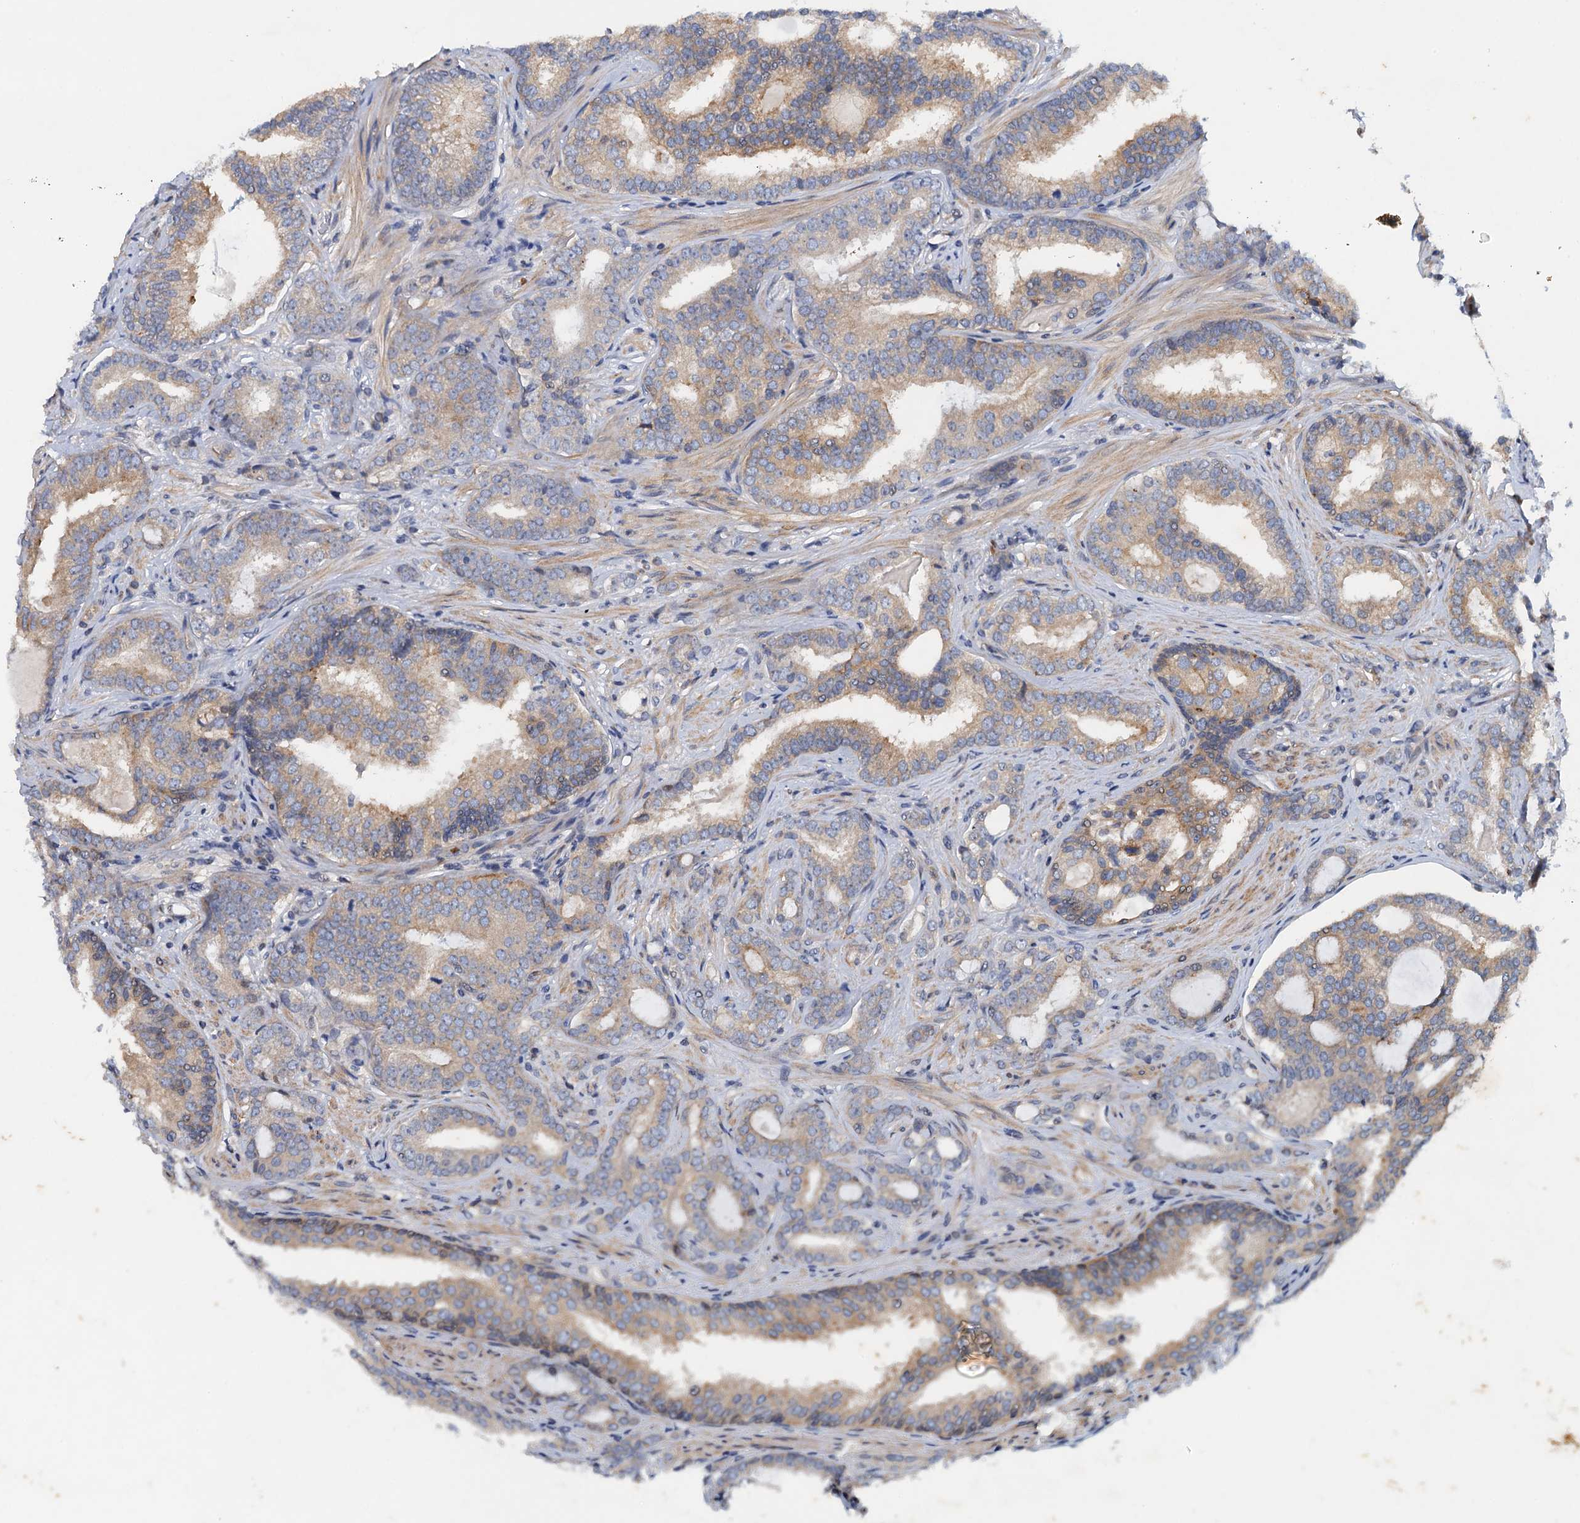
{"staining": {"intensity": "weak", "quantity": ">75%", "location": "cytoplasmic/membranous"}, "tissue": "prostate cancer", "cell_type": "Tumor cells", "image_type": "cancer", "snomed": [{"axis": "morphology", "description": "Adenocarcinoma, High grade"}, {"axis": "topography", "description": "Prostate"}], "caption": "Weak cytoplasmic/membranous staining for a protein is seen in about >75% of tumor cells of adenocarcinoma (high-grade) (prostate) using immunohistochemistry.", "gene": "NBEA", "patient": {"sex": "male", "age": 63}}